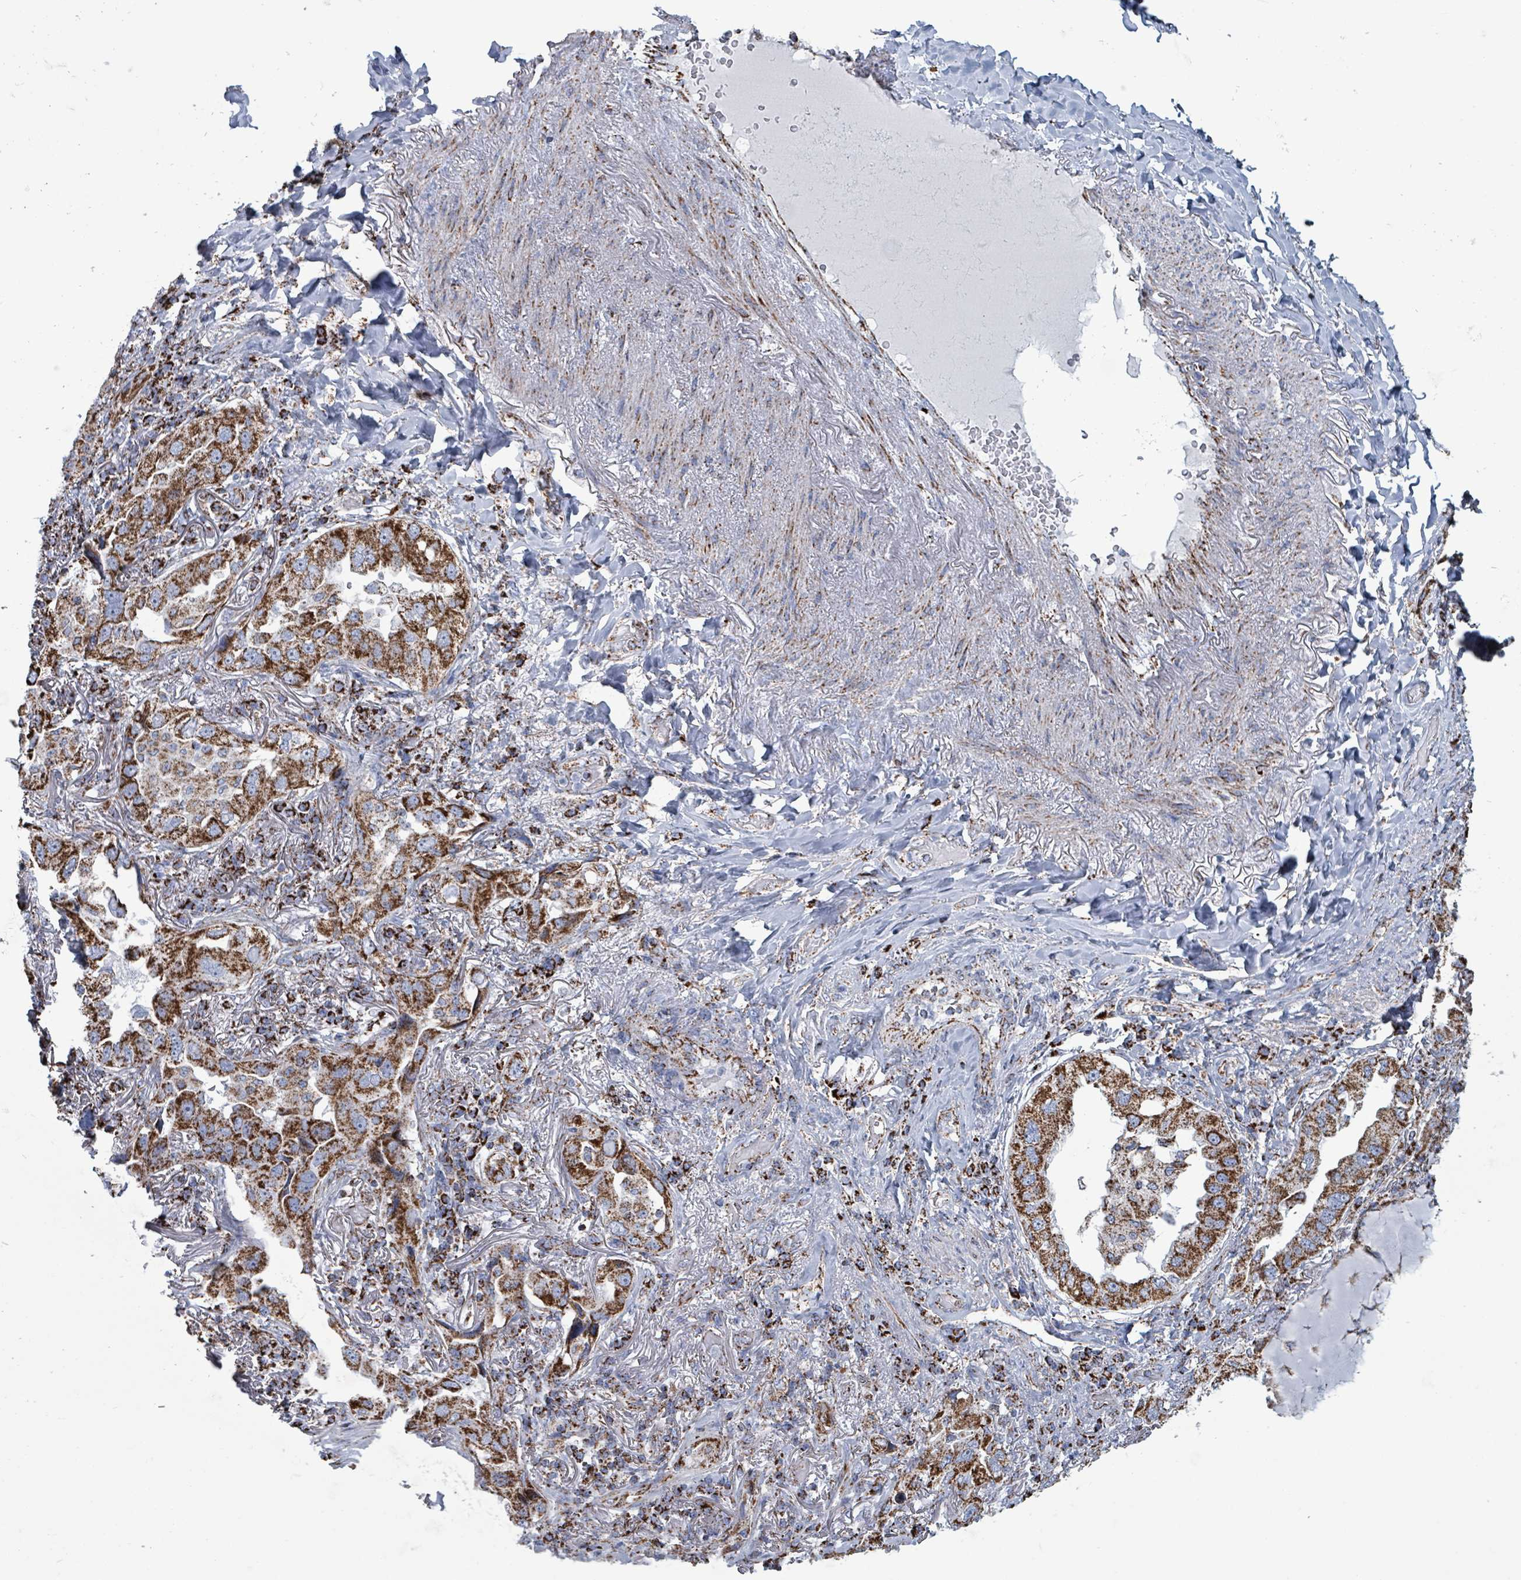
{"staining": {"intensity": "strong", "quantity": ">75%", "location": "cytoplasmic/membranous"}, "tissue": "lung cancer", "cell_type": "Tumor cells", "image_type": "cancer", "snomed": [{"axis": "morphology", "description": "Adenocarcinoma, NOS"}, {"axis": "topography", "description": "Lung"}], "caption": "This micrograph displays IHC staining of adenocarcinoma (lung), with high strong cytoplasmic/membranous staining in about >75% of tumor cells.", "gene": "IDH3B", "patient": {"sex": "female", "age": 69}}